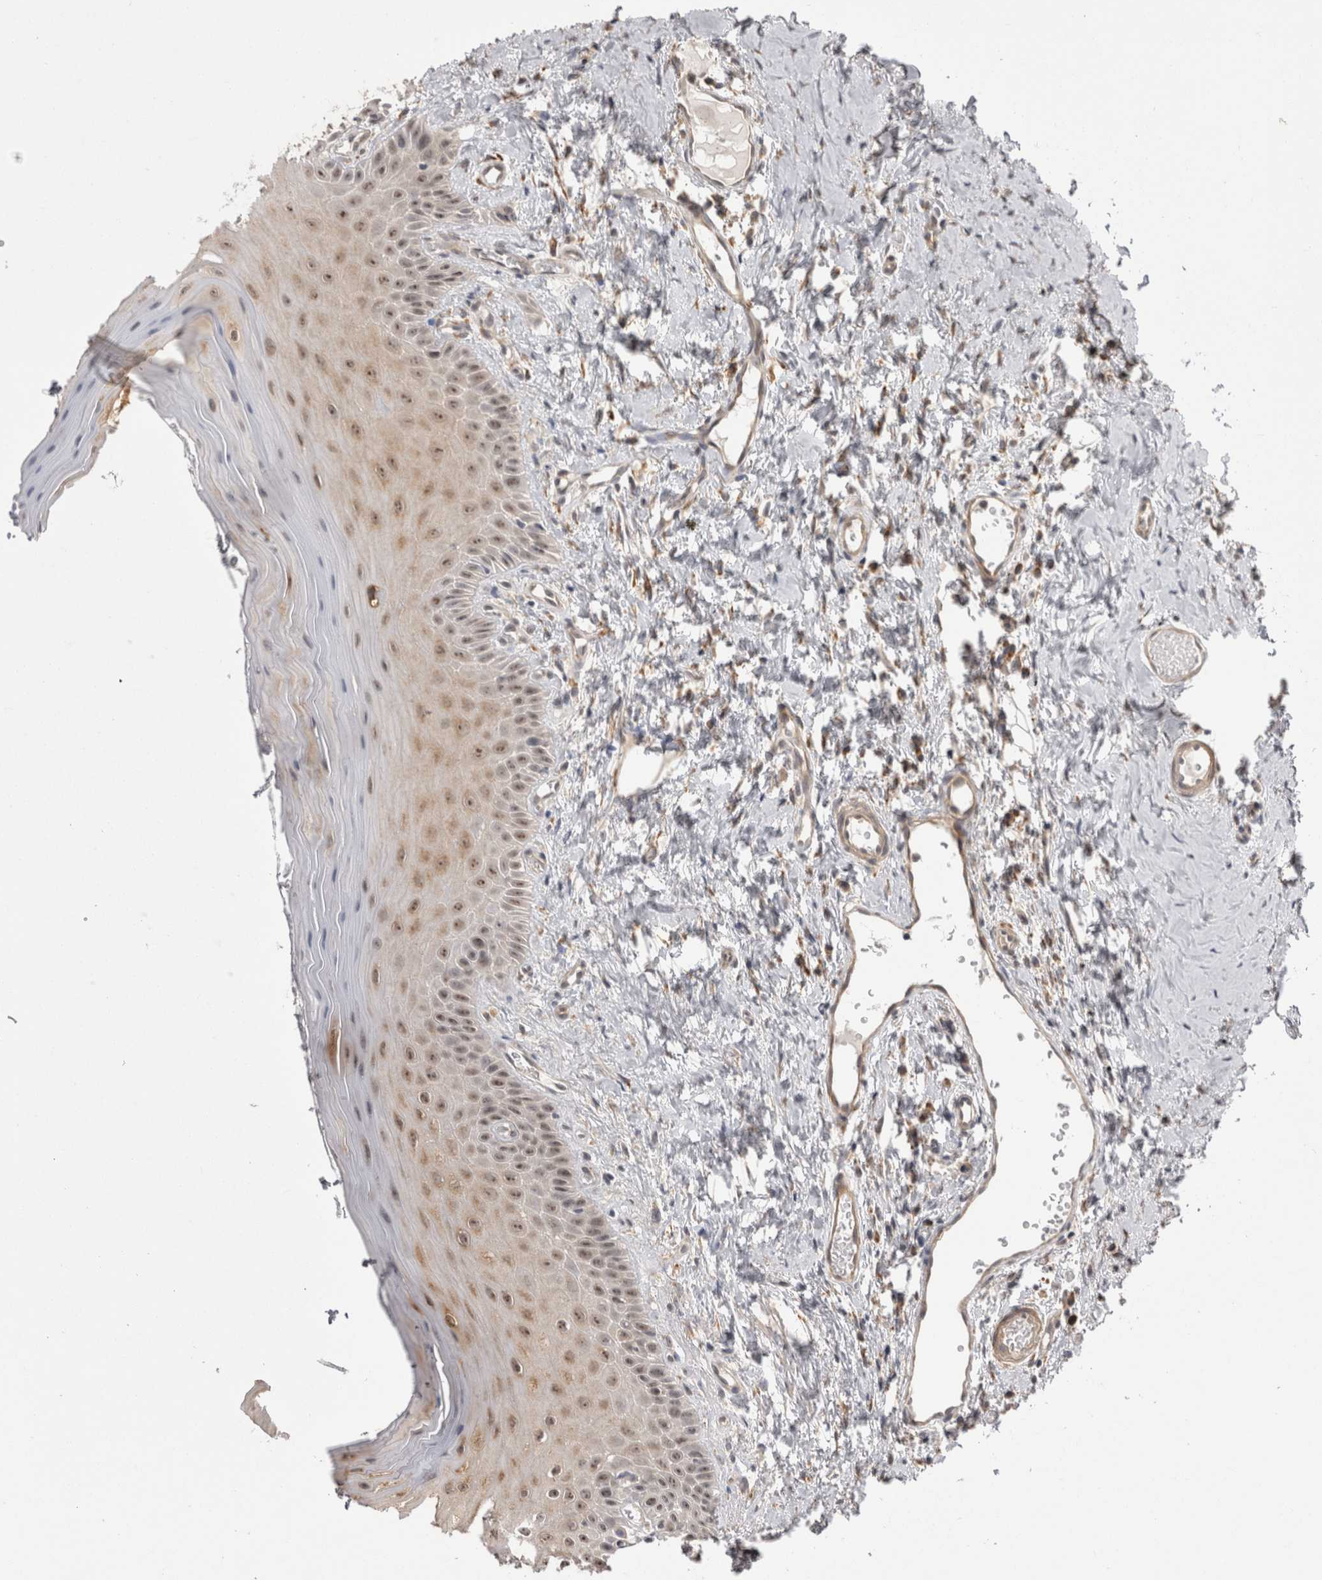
{"staining": {"intensity": "weak", "quantity": ">75%", "location": "cytoplasmic/membranous,nuclear"}, "tissue": "oral mucosa", "cell_type": "Squamous epithelial cells", "image_type": "normal", "snomed": [{"axis": "morphology", "description": "Normal tissue, NOS"}, {"axis": "topography", "description": "Oral tissue"}], "caption": "Brown immunohistochemical staining in unremarkable human oral mucosa demonstrates weak cytoplasmic/membranous,nuclear positivity in approximately >75% of squamous epithelial cells.", "gene": "EXOSC4", "patient": {"sex": "male", "age": 66}}